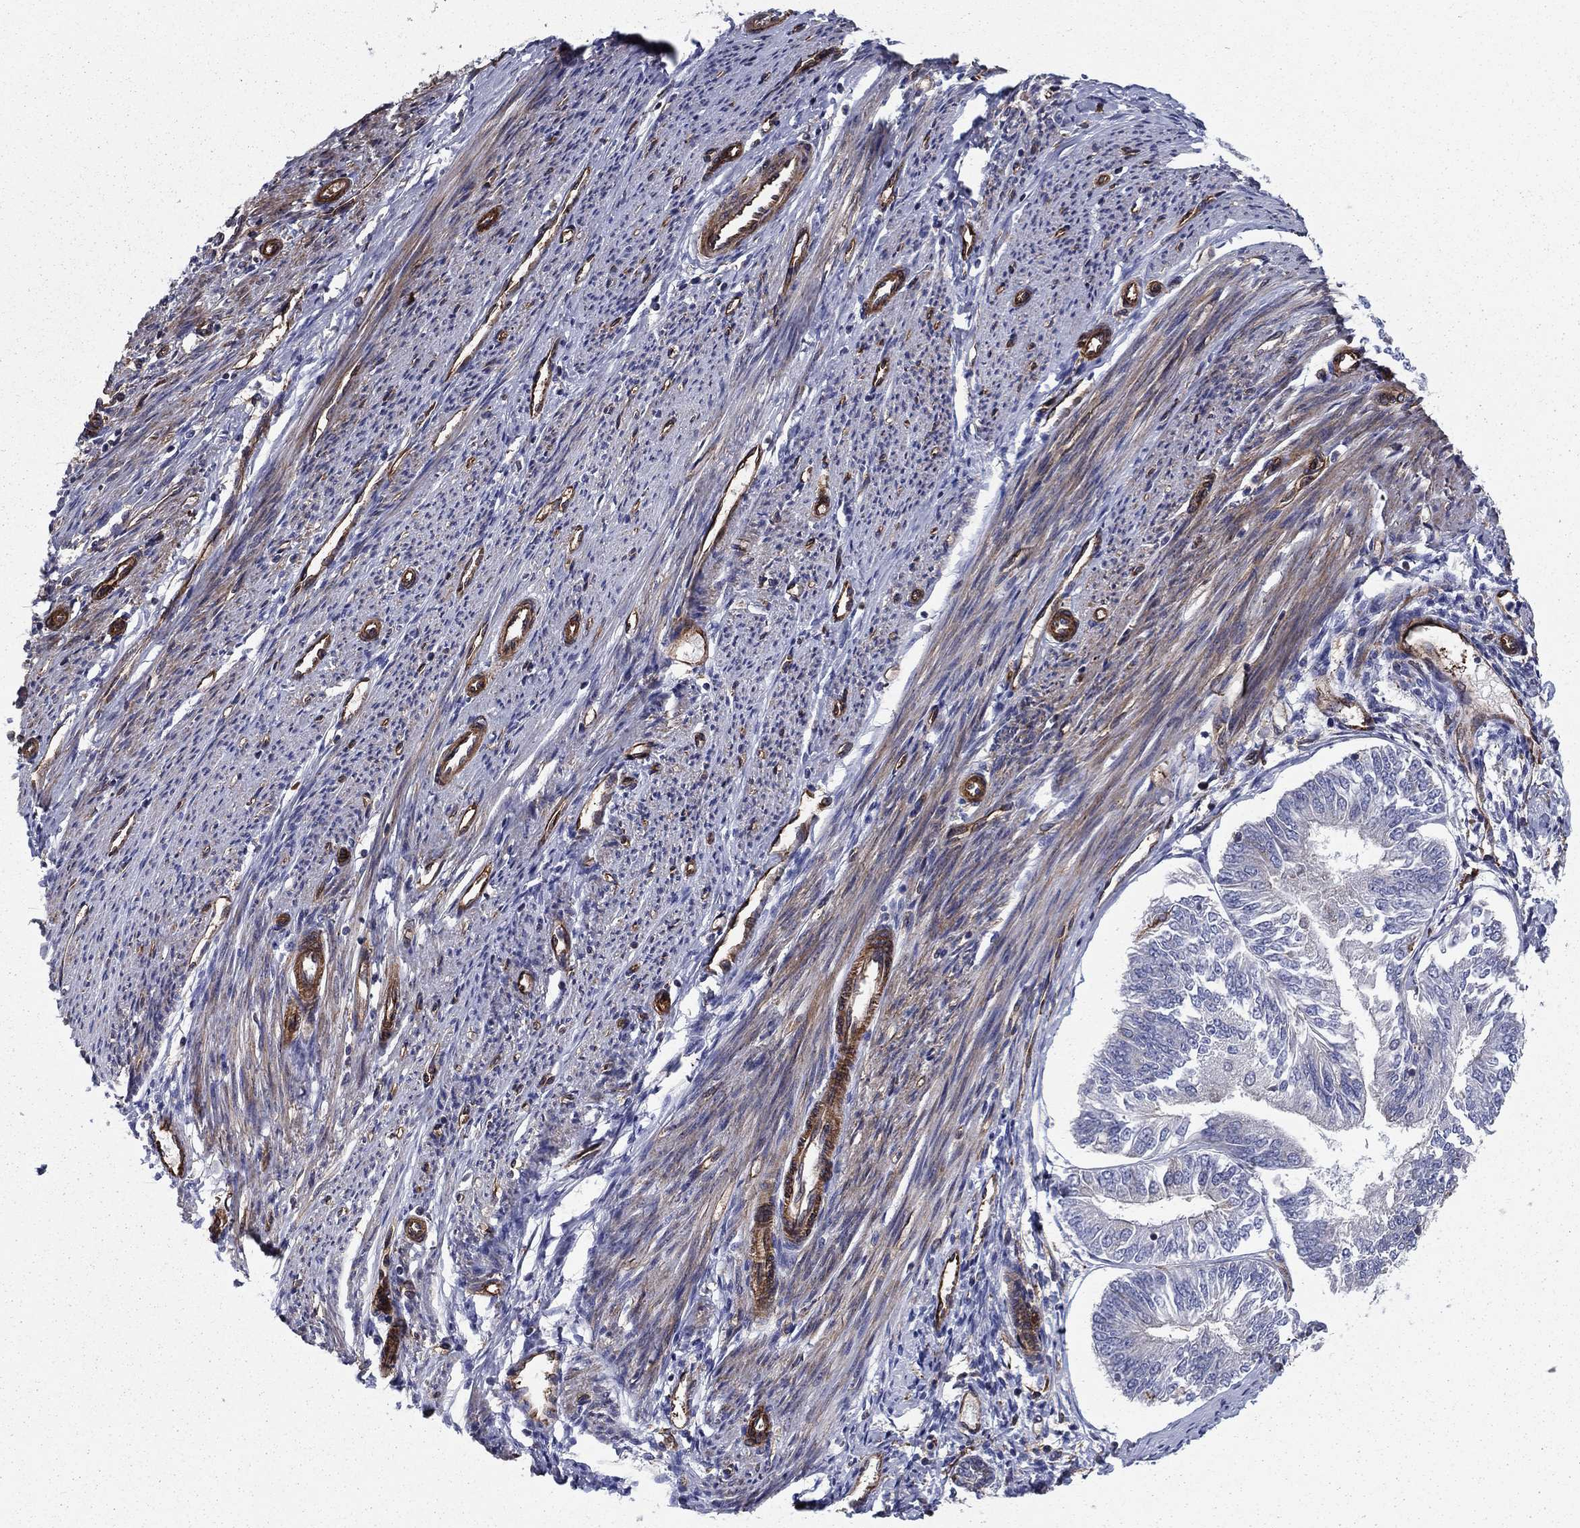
{"staining": {"intensity": "negative", "quantity": "none", "location": "none"}, "tissue": "endometrial cancer", "cell_type": "Tumor cells", "image_type": "cancer", "snomed": [{"axis": "morphology", "description": "Adenocarcinoma, NOS"}, {"axis": "topography", "description": "Endometrium"}], "caption": "DAB immunohistochemical staining of human adenocarcinoma (endometrial) exhibits no significant positivity in tumor cells. (DAB immunohistochemistry, high magnification).", "gene": "EHBP1L1", "patient": {"sex": "female", "age": 58}}